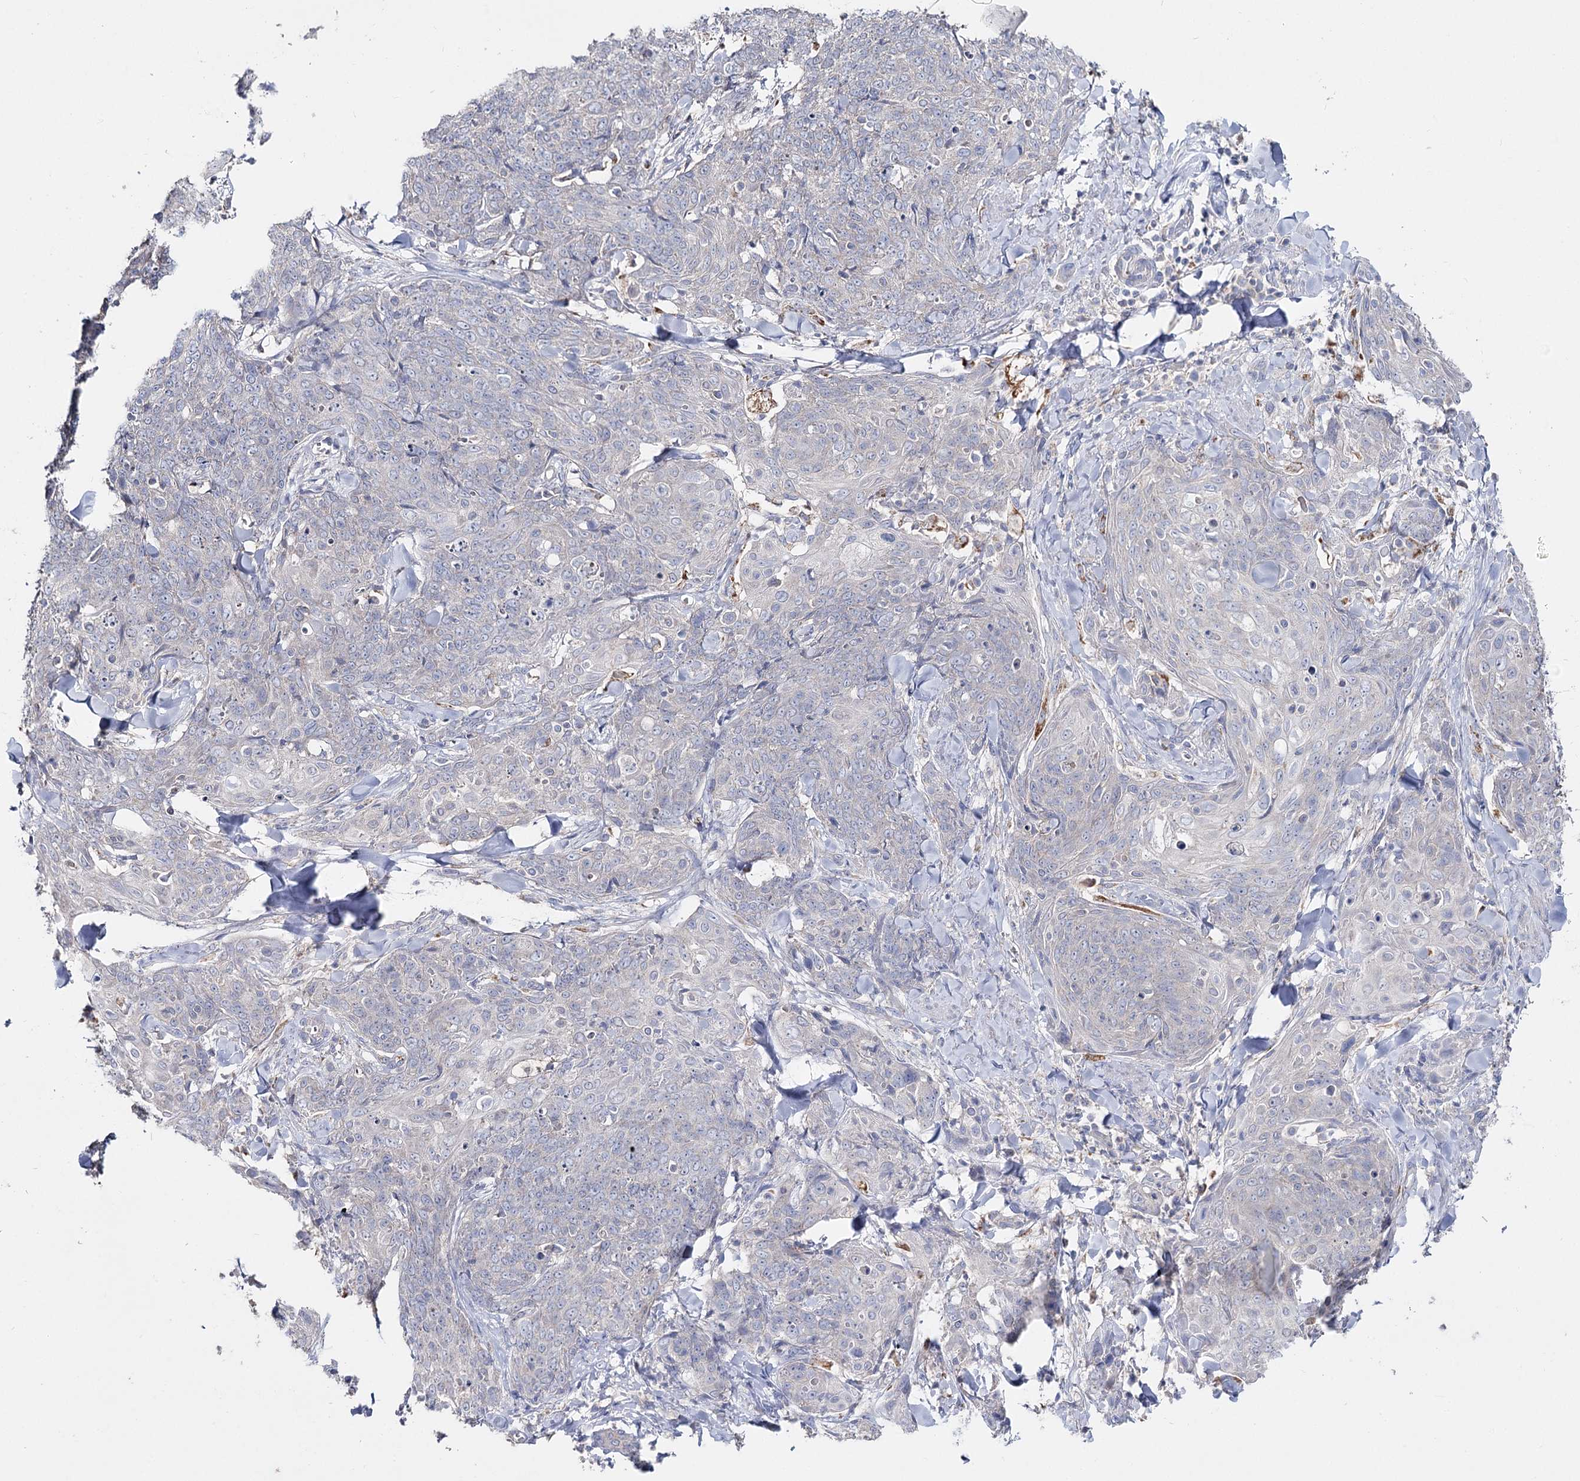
{"staining": {"intensity": "negative", "quantity": "none", "location": "none"}, "tissue": "skin cancer", "cell_type": "Tumor cells", "image_type": "cancer", "snomed": [{"axis": "morphology", "description": "Squamous cell carcinoma, NOS"}, {"axis": "topography", "description": "Skin"}, {"axis": "topography", "description": "Vulva"}], "caption": "Skin cancer stained for a protein using IHC exhibits no expression tumor cells.", "gene": "TMEM187", "patient": {"sex": "female", "age": 85}}